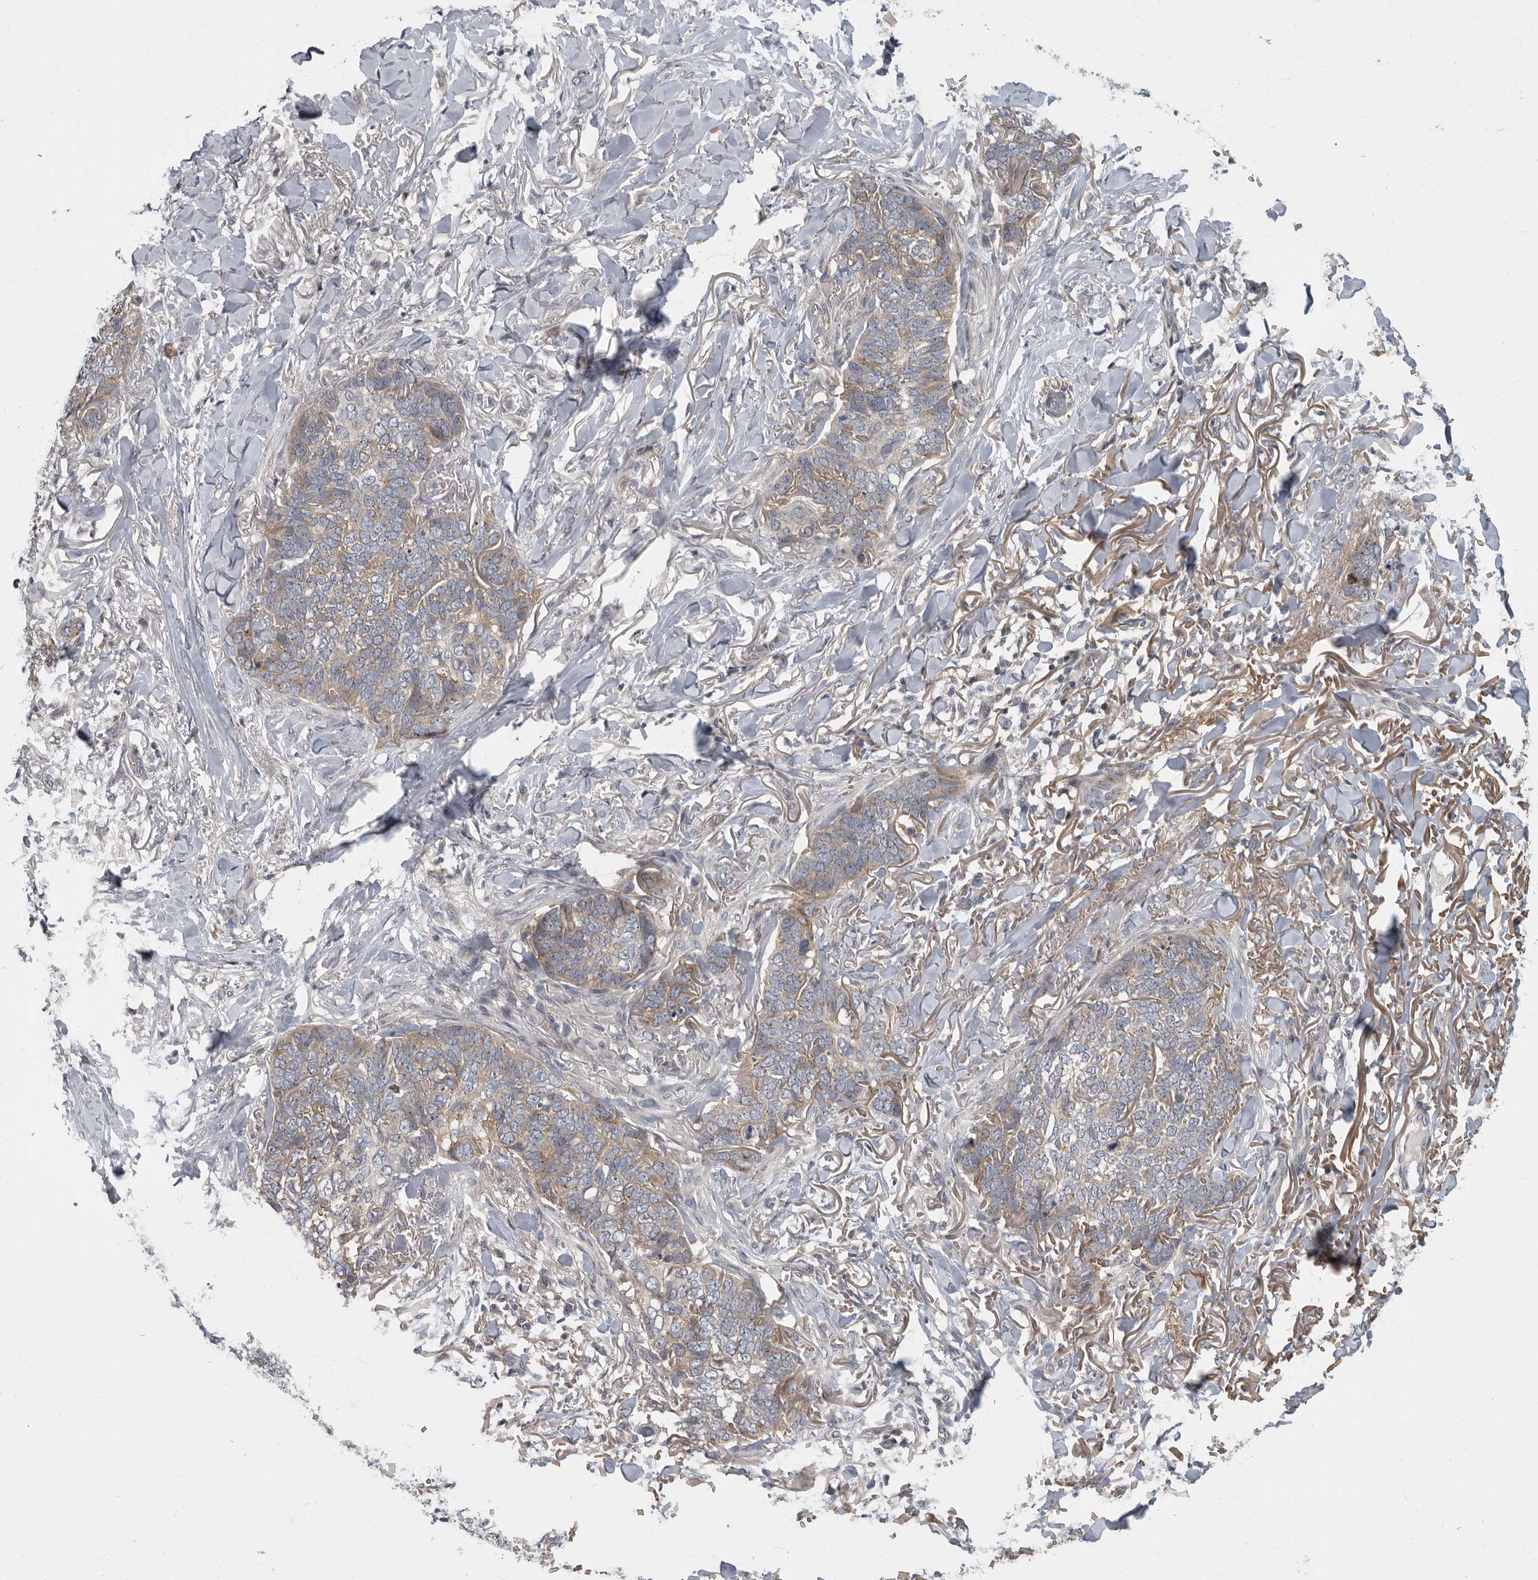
{"staining": {"intensity": "weak", "quantity": "<25%", "location": "cytoplasmic/membranous"}, "tissue": "skin cancer", "cell_type": "Tumor cells", "image_type": "cancer", "snomed": [{"axis": "morphology", "description": "Normal tissue, NOS"}, {"axis": "morphology", "description": "Basal cell carcinoma"}, {"axis": "topography", "description": "Skin"}], "caption": "High magnification brightfield microscopy of skin cancer (basal cell carcinoma) stained with DAB (brown) and counterstained with hematoxylin (blue): tumor cells show no significant positivity.", "gene": "PDE7A", "patient": {"sex": "male", "age": 77}}